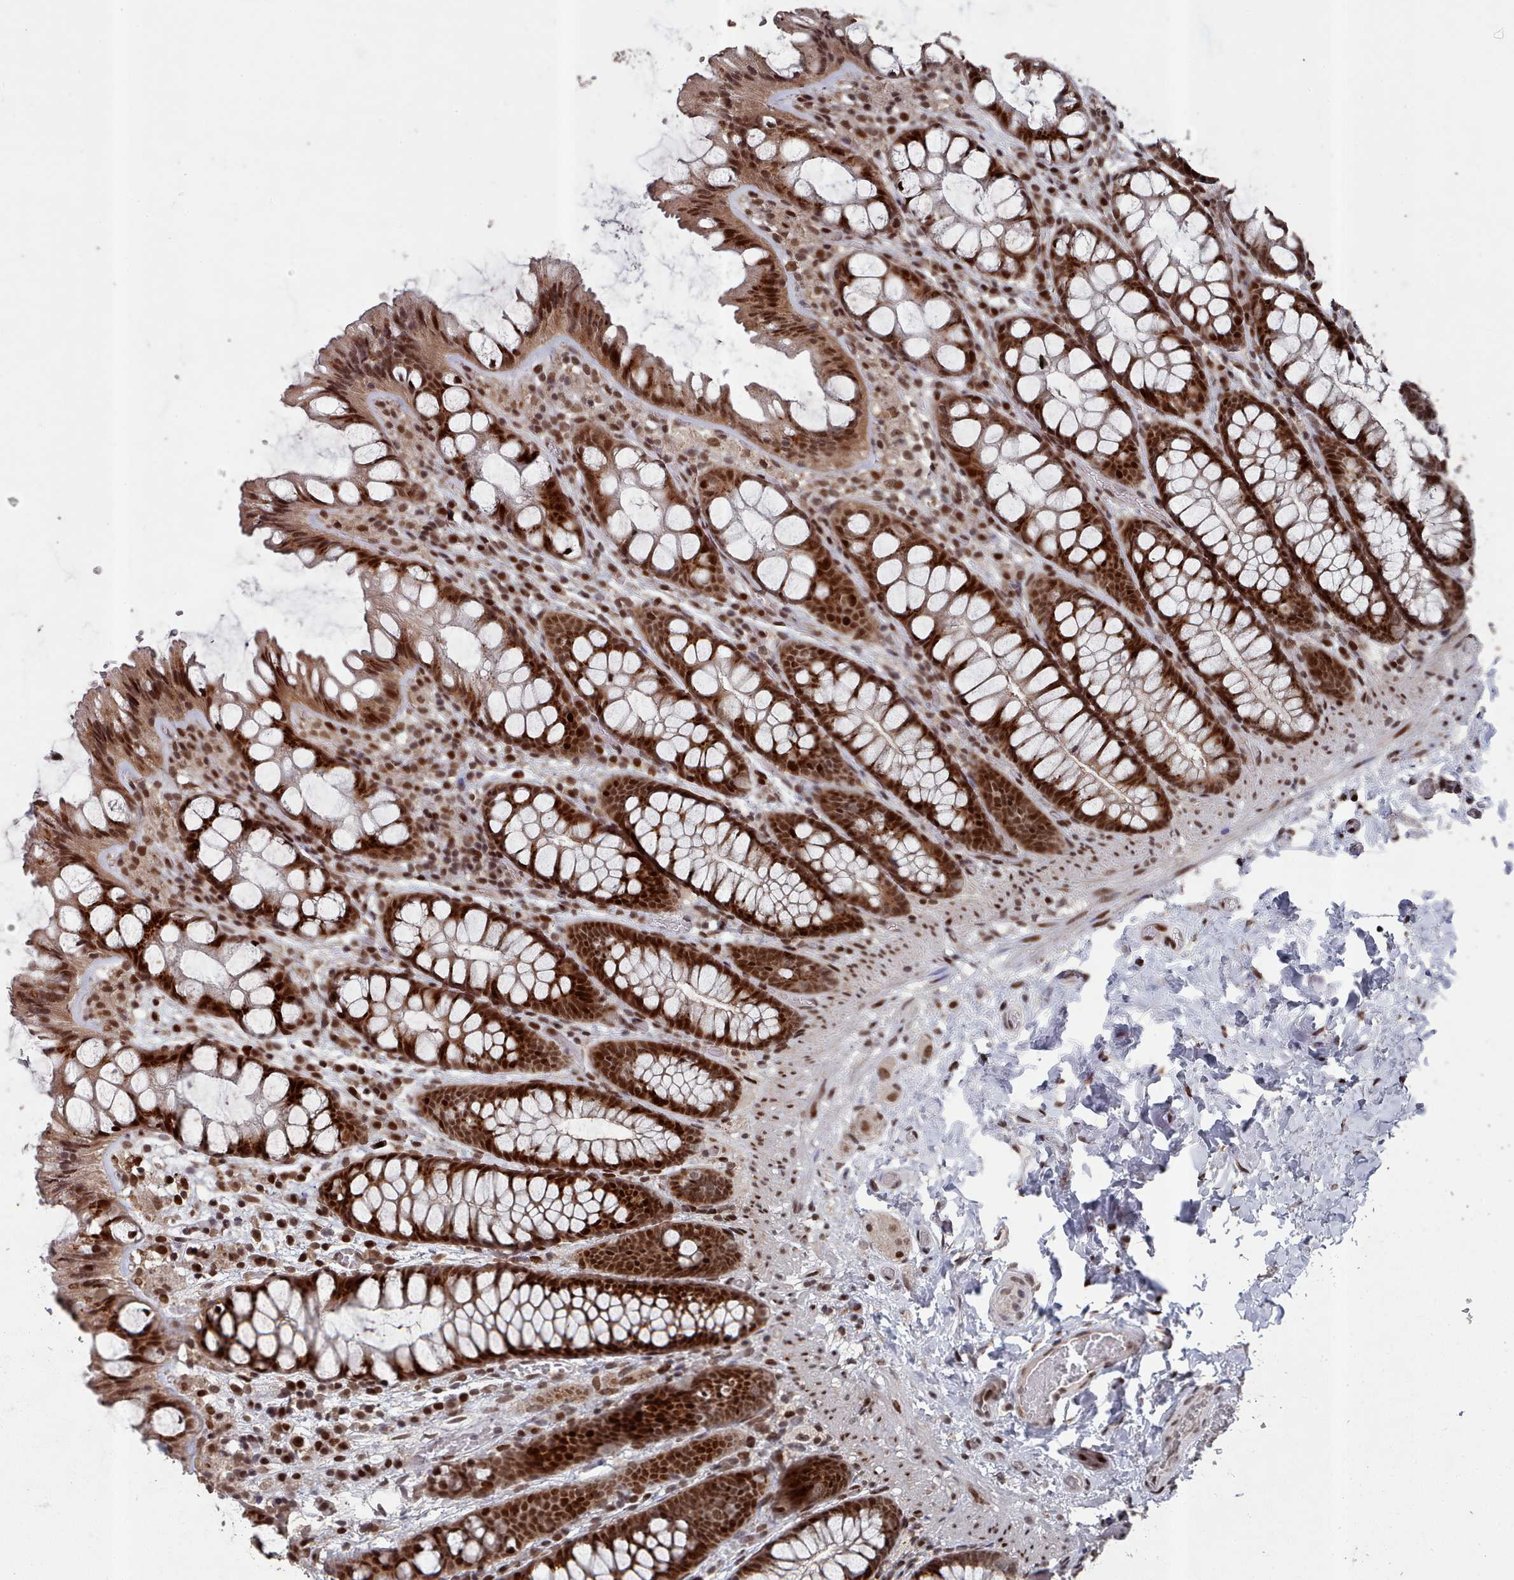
{"staining": {"intensity": "moderate", "quantity": ">75%", "location": "nuclear"}, "tissue": "colon", "cell_type": "Endothelial cells", "image_type": "normal", "snomed": [{"axis": "morphology", "description": "Normal tissue, NOS"}, {"axis": "topography", "description": "Colon"}], "caption": "Colon stained with DAB immunohistochemistry displays medium levels of moderate nuclear positivity in approximately >75% of endothelial cells. The staining was performed using DAB, with brown indicating positive protein expression. Nuclei are stained blue with hematoxylin.", "gene": "PNRC2", "patient": {"sex": "male", "age": 47}}